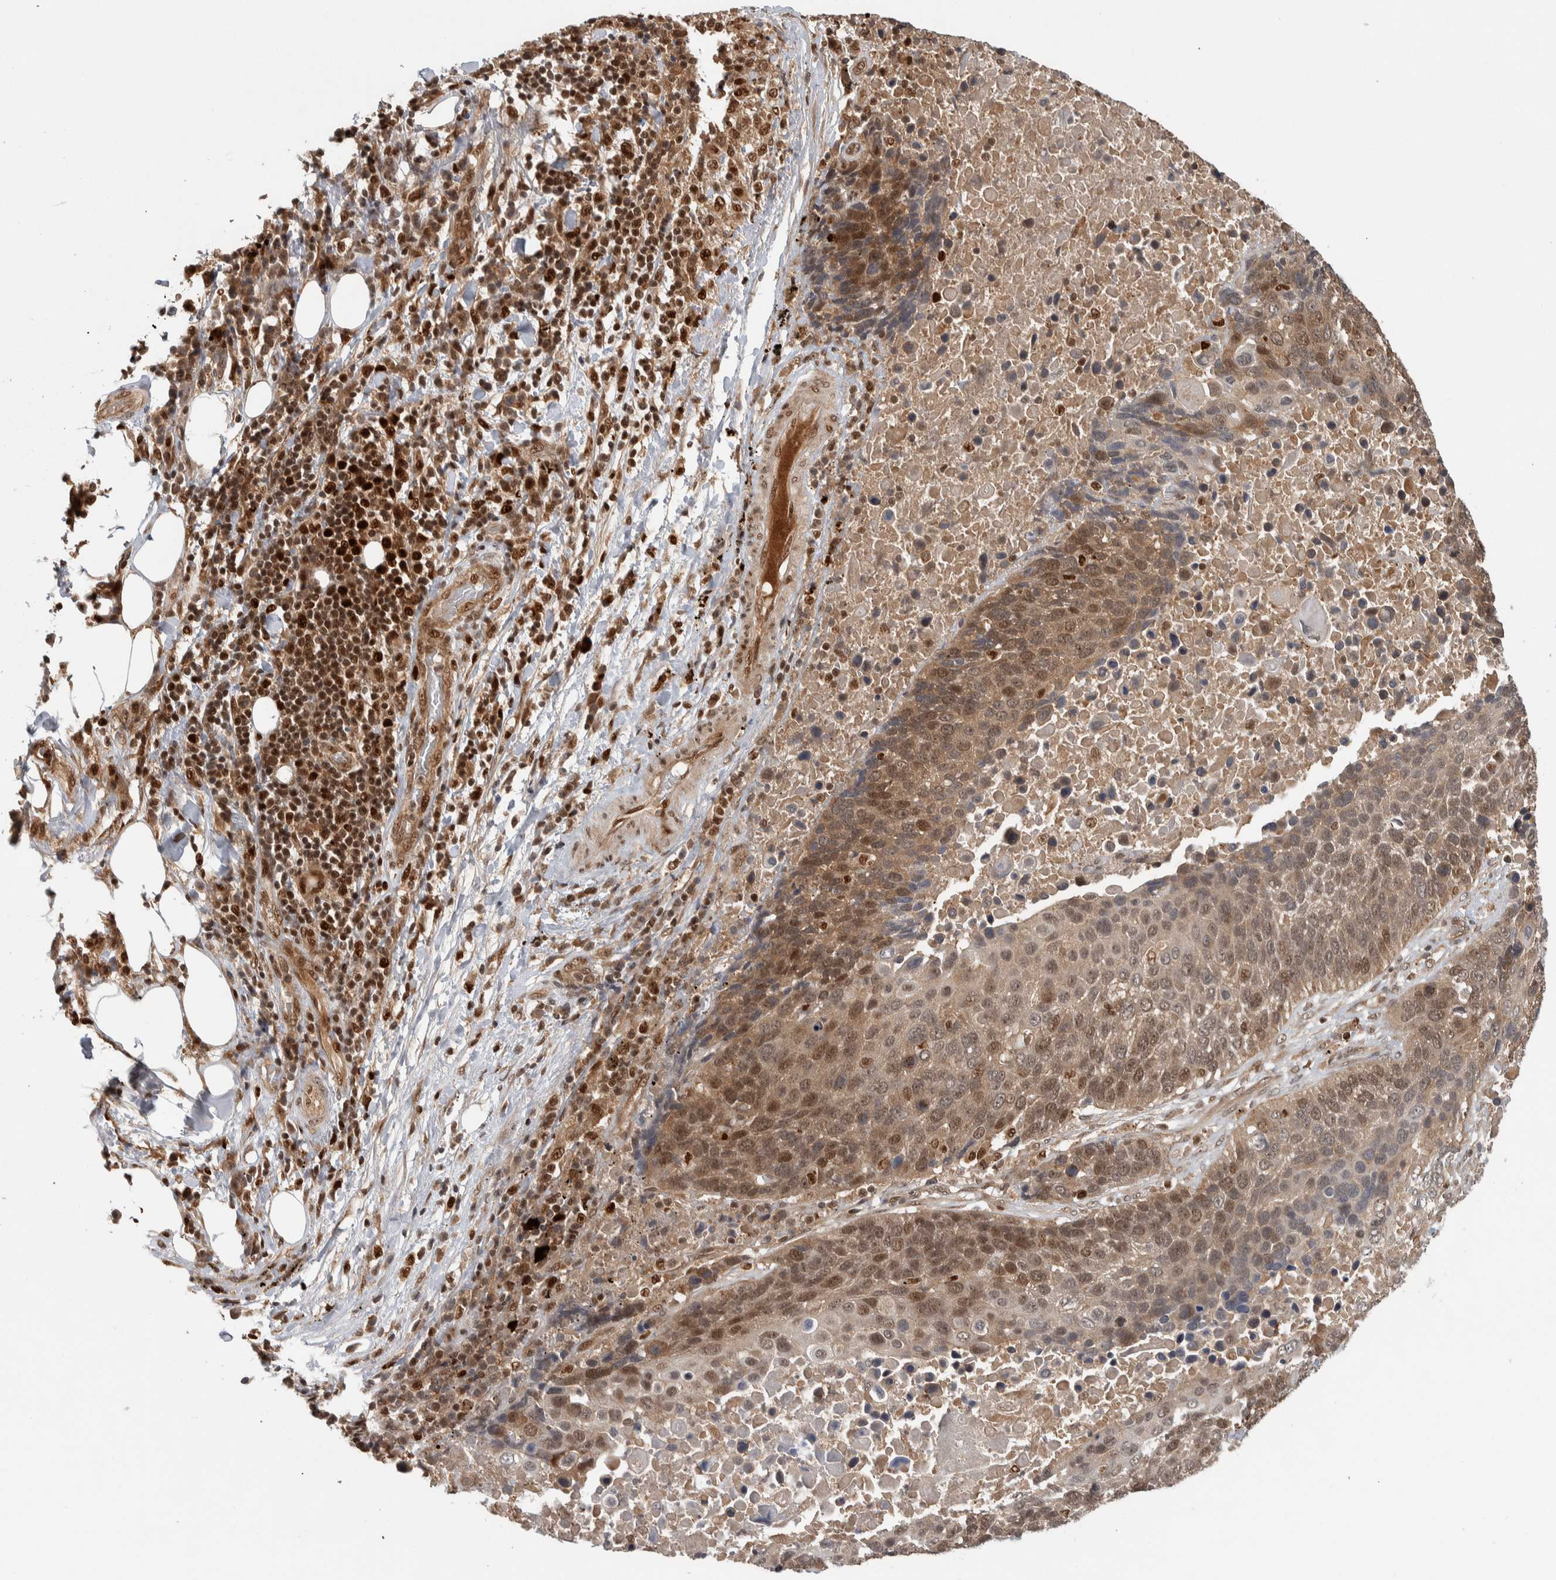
{"staining": {"intensity": "moderate", "quantity": ">75%", "location": "nuclear"}, "tissue": "lung cancer", "cell_type": "Tumor cells", "image_type": "cancer", "snomed": [{"axis": "morphology", "description": "Squamous cell carcinoma, NOS"}, {"axis": "topography", "description": "Lung"}], "caption": "This is an image of immunohistochemistry staining of lung squamous cell carcinoma, which shows moderate staining in the nuclear of tumor cells.", "gene": "RPS6KA4", "patient": {"sex": "male", "age": 66}}